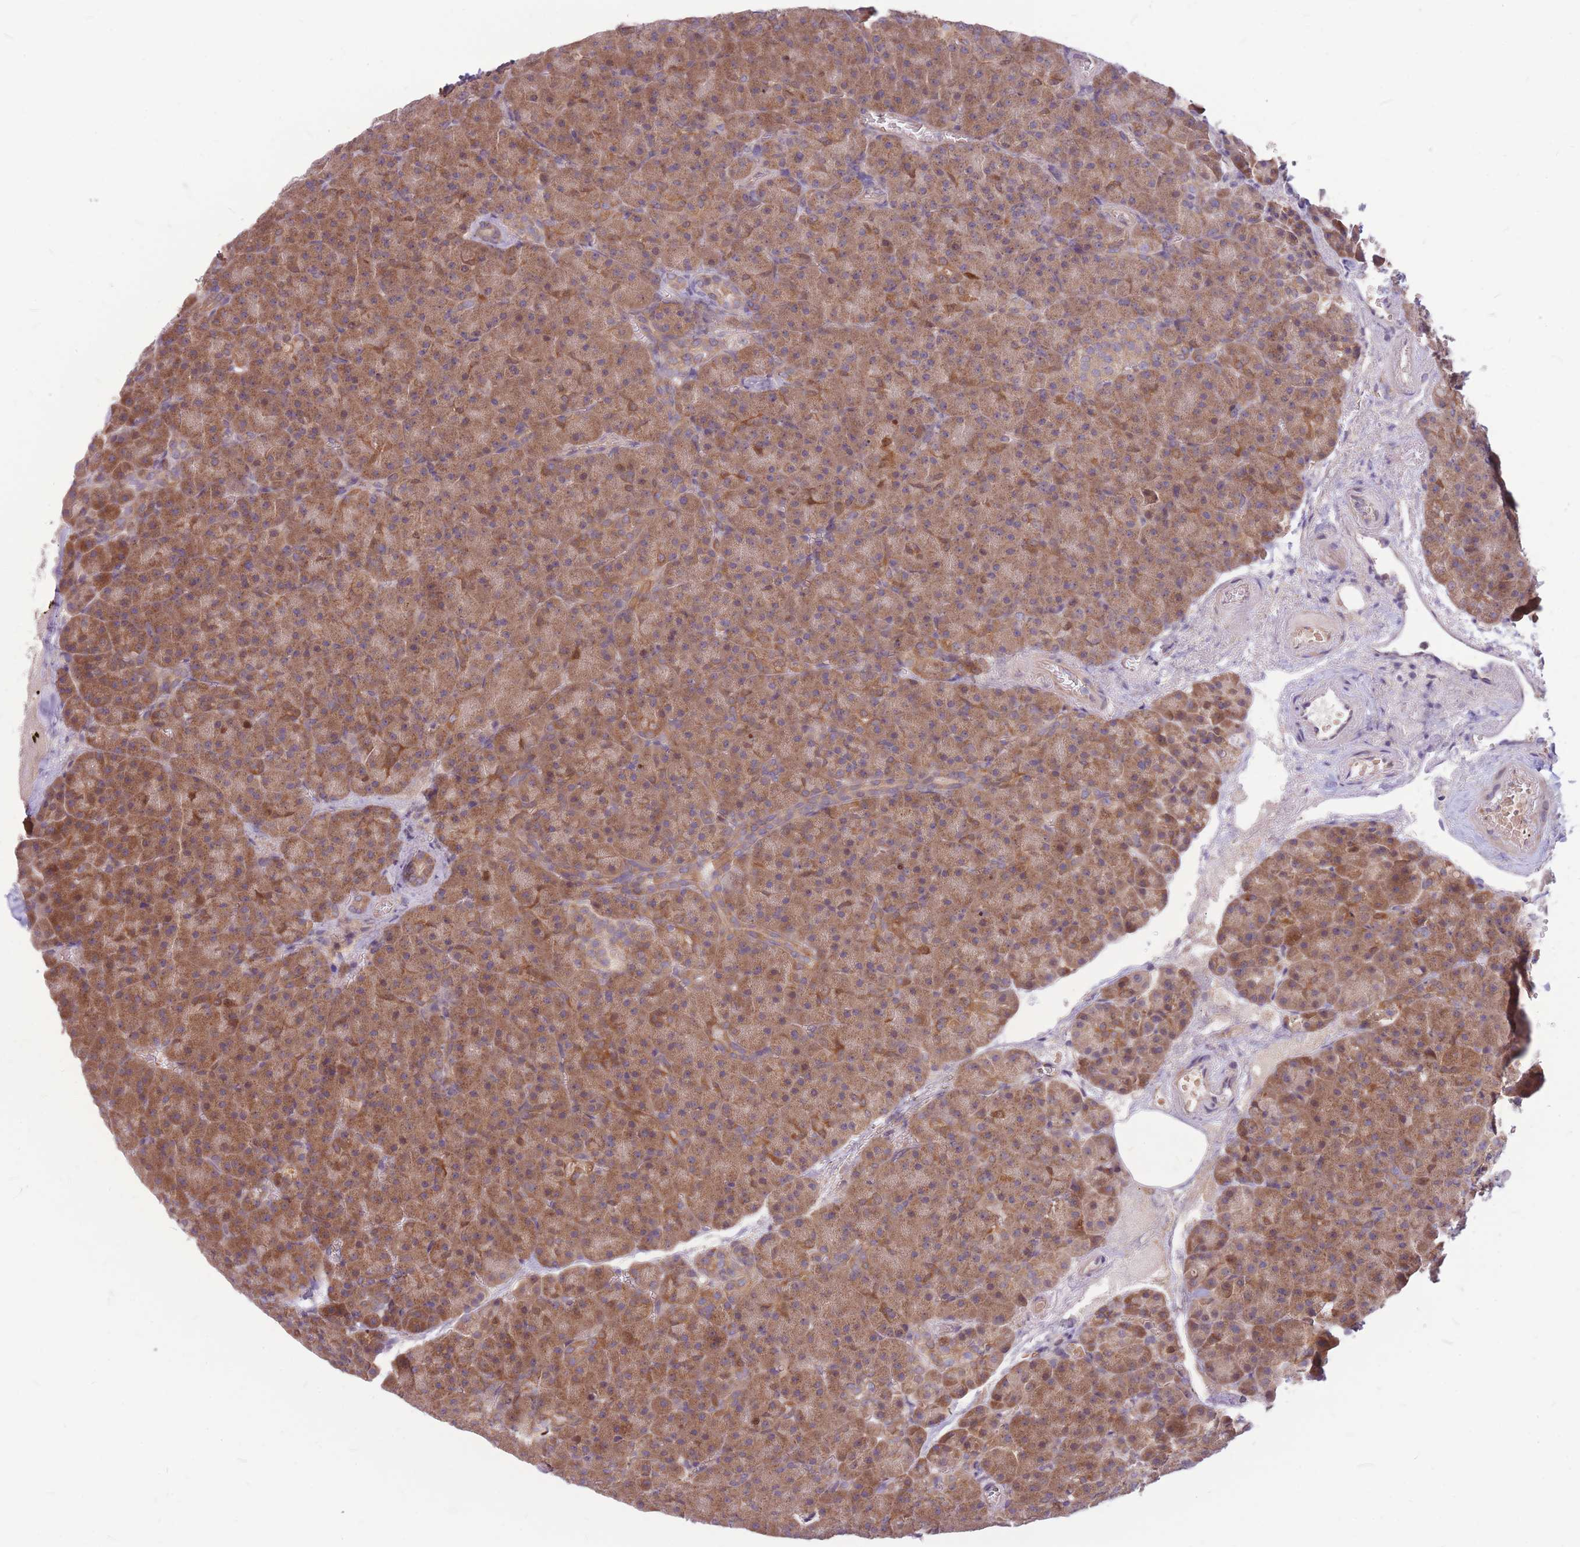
{"staining": {"intensity": "moderate", "quantity": ">75%", "location": "cytoplasmic/membranous"}, "tissue": "pancreas", "cell_type": "Exocrine glandular cells", "image_type": "normal", "snomed": [{"axis": "morphology", "description": "Normal tissue, NOS"}, {"axis": "topography", "description": "Pancreas"}], "caption": "This image reveals immunohistochemistry (IHC) staining of benign pancreas, with medium moderate cytoplasmic/membranous staining in about >75% of exocrine glandular cells.", "gene": "GMNN", "patient": {"sex": "female", "age": 74}}